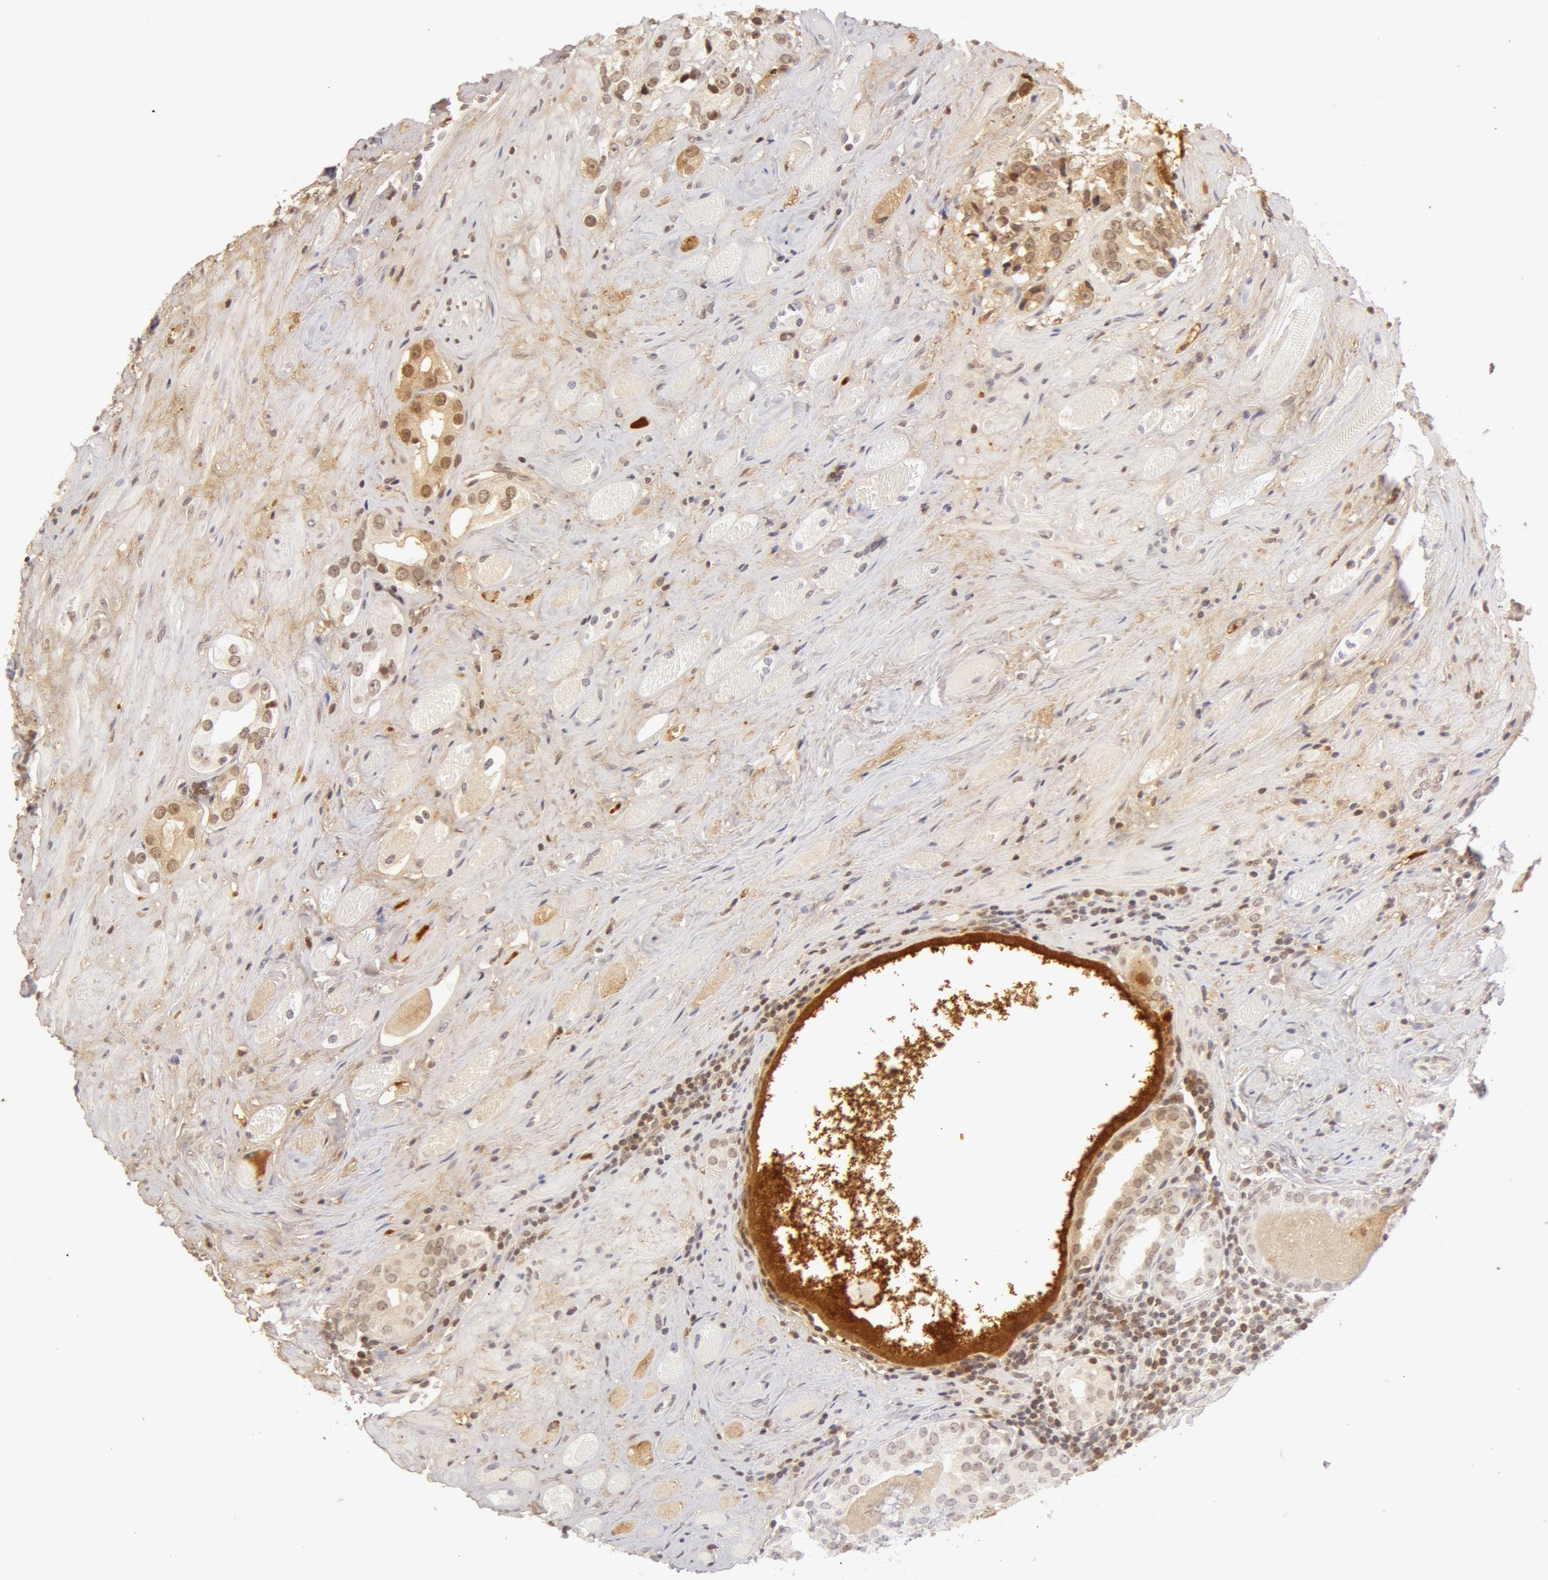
{"staining": {"intensity": "negative", "quantity": "none", "location": "none"}, "tissue": "prostate cancer", "cell_type": "Tumor cells", "image_type": "cancer", "snomed": [{"axis": "morphology", "description": "Adenocarcinoma, Medium grade"}, {"axis": "topography", "description": "Prostate"}], "caption": "The immunohistochemistry micrograph has no significant staining in tumor cells of prostate cancer (medium-grade adenocarcinoma) tissue.", "gene": "AHSG", "patient": {"sex": "male", "age": 73}}